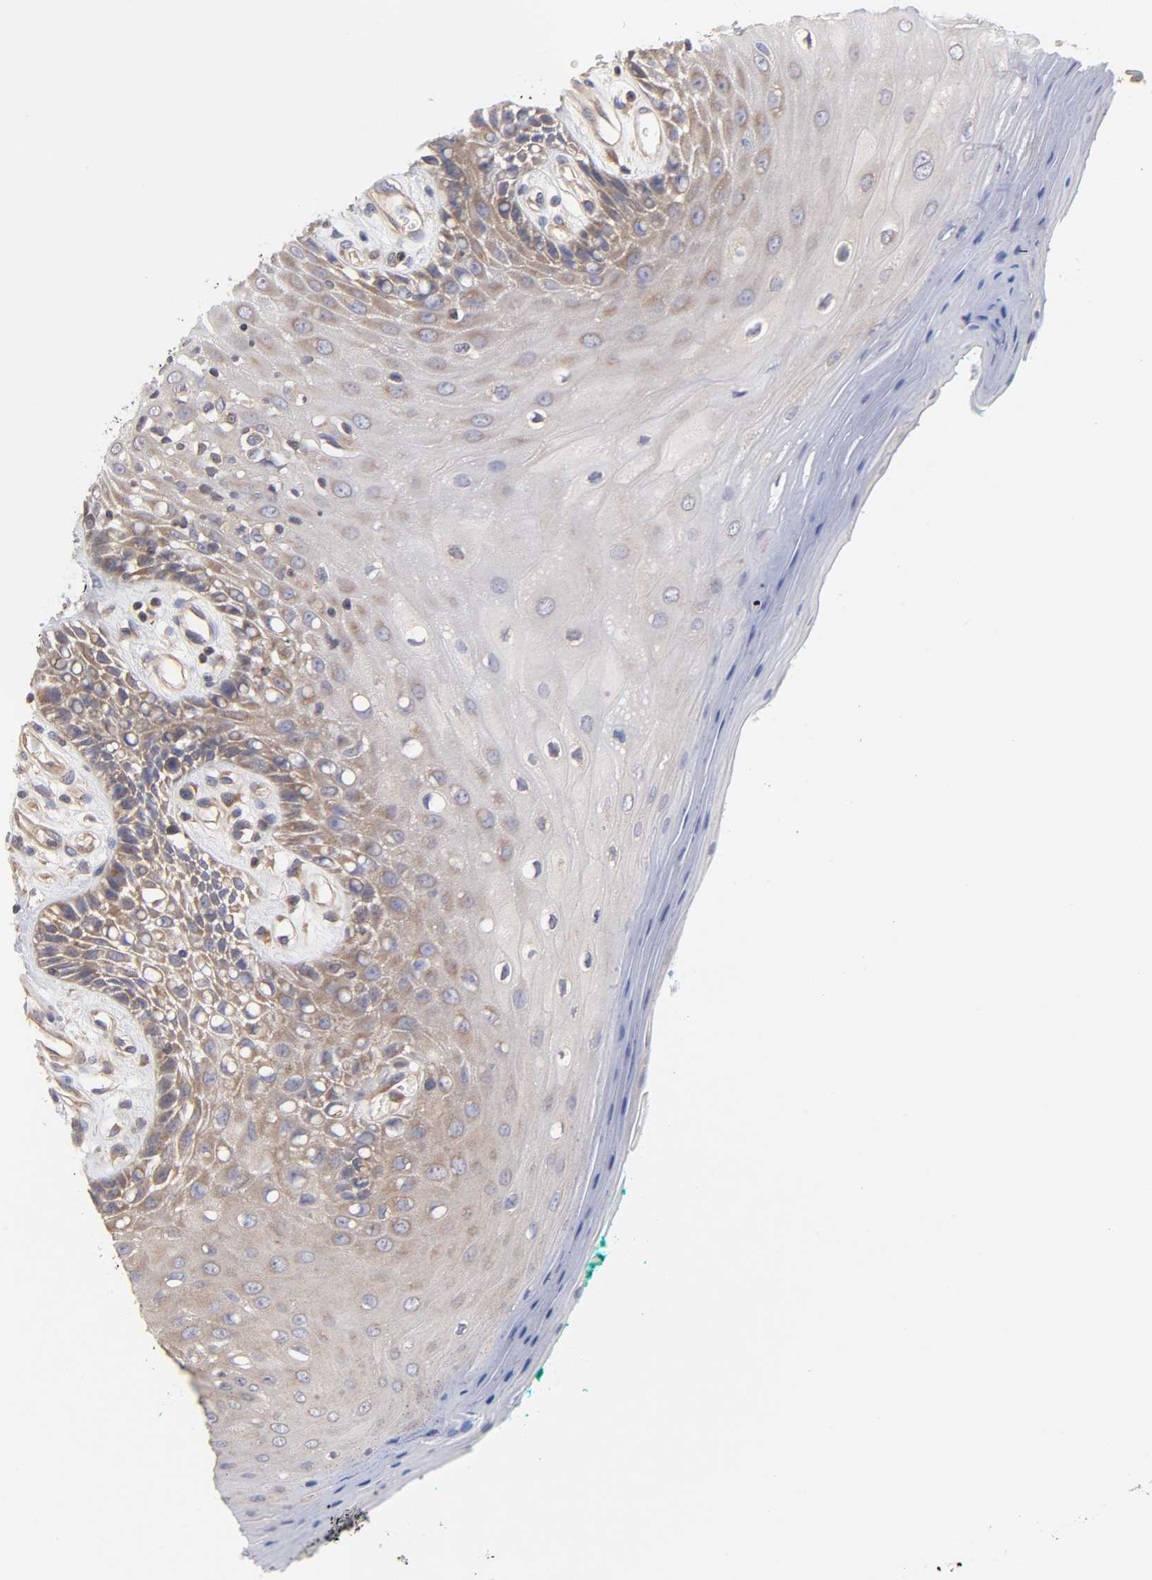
{"staining": {"intensity": "weak", "quantity": "25%-75%", "location": "cytoplasmic/membranous"}, "tissue": "oral mucosa", "cell_type": "Squamous epithelial cells", "image_type": "normal", "snomed": [{"axis": "morphology", "description": "Normal tissue, NOS"}, {"axis": "morphology", "description": "Squamous cell carcinoma, NOS"}, {"axis": "topography", "description": "Skeletal muscle"}, {"axis": "topography", "description": "Oral tissue"}, {"axis": "topography", "description": "Head-Neck"}], "caption": "A low amount of weak cytoplasmic/membranous staining is seen in approximately 25%-75% of squamous epithelial cells in unremarkable oral mucosa. (Brightfield microscopy of DAB IHC at high magnification).", "gene": "STRN3", "patient": {"sex": "female", "age": 84}}